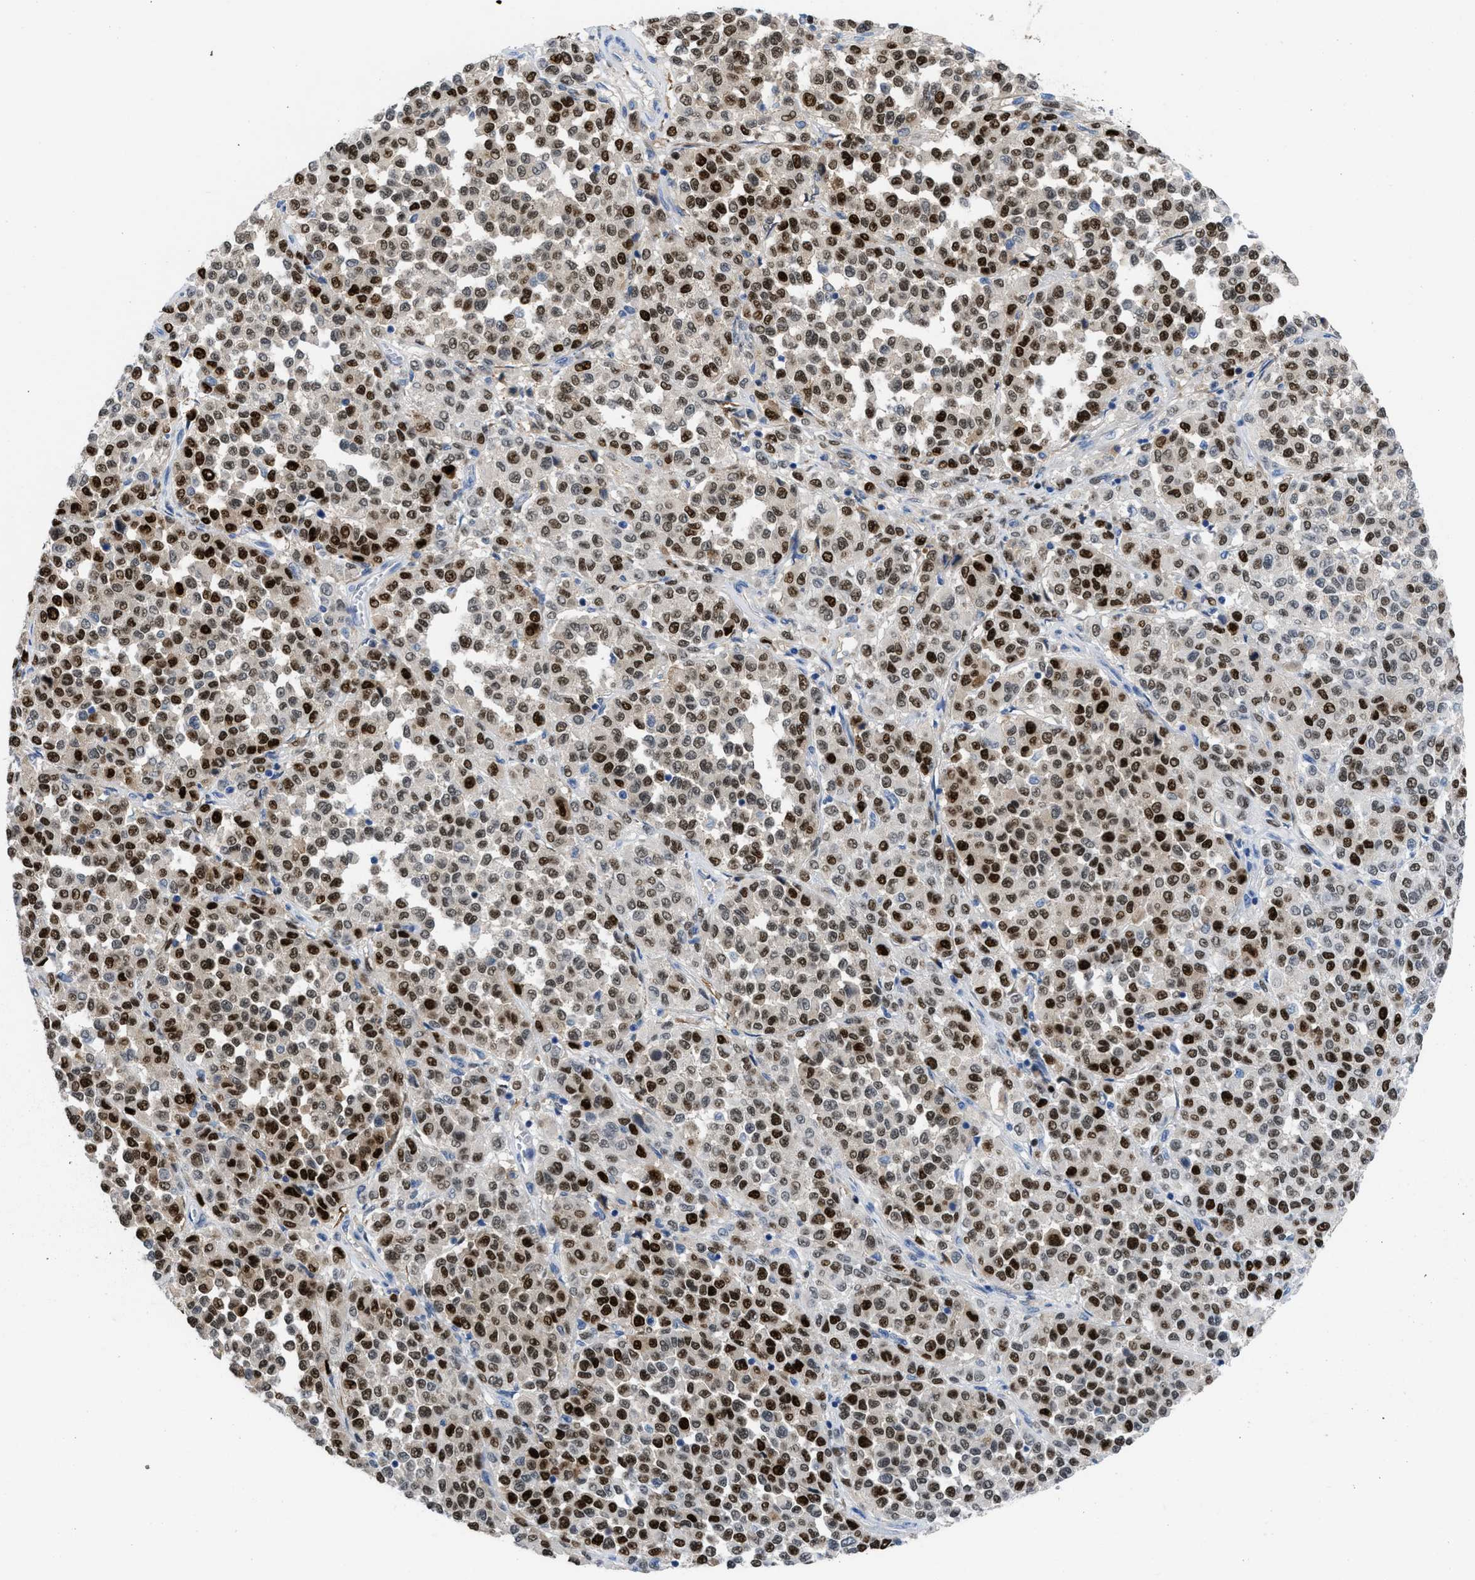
{"staining": {"intensity": "strong", "quantity": ">75%", "location": "nuclear"}, "tissue": "melanoma", "cell_type": "Tumor cells", "image_type": "cancer", "snomed": [{"axis": "morphology", "description": "Malignant melanoma, Metastatic site"}, {"axis": "topography", "description": "Pancreas"}], "caption": "A brown stain highlights strong nuclear expression of a protein in malignant melanoma (metastatic site) tumor cells.", "gene": "LEF1", "patient": {"sex": "female", "age": 30}}